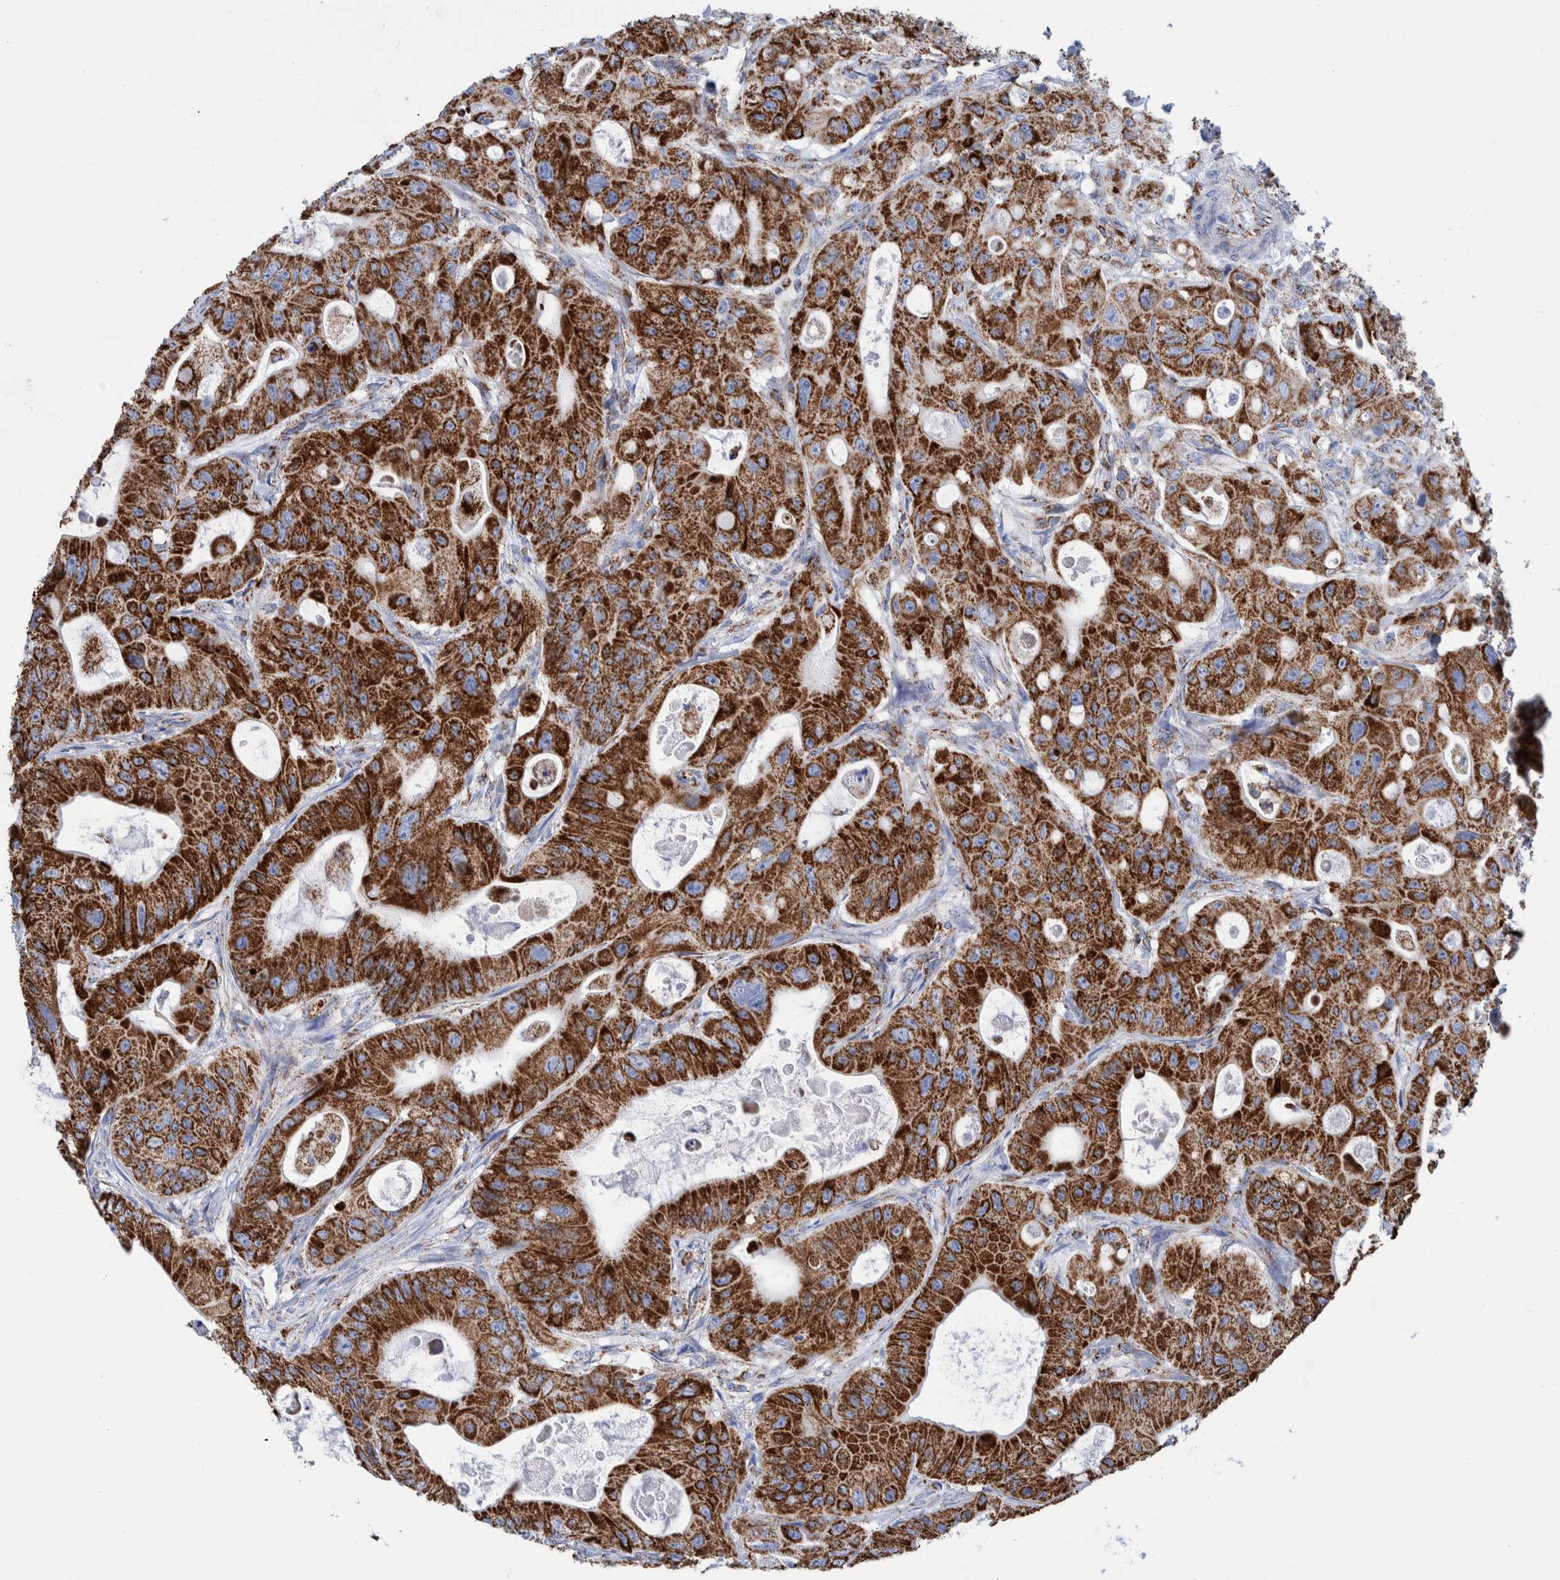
{"staining": {"intensity": "strong", "quantity": ">75%", "location": "cytoplasmic/membranous"}, "tissue": "colorectal cancer", "cell_type": "Tumor cells", "image_type": "cancer", "snomed": [{"axis": "morphology", "description": "Adenocarcinoma, NOS"}, {"axis": "topography", "description": "Colon"}], "caption": "The micrograph shows a brown stain indicating the presence of a protein in the cytoplasmic/membranous of tumor cells in adenocarcinoma (colorectal).", "gene": "DECR1", "patient": {"sex": "female", "age": 46}}